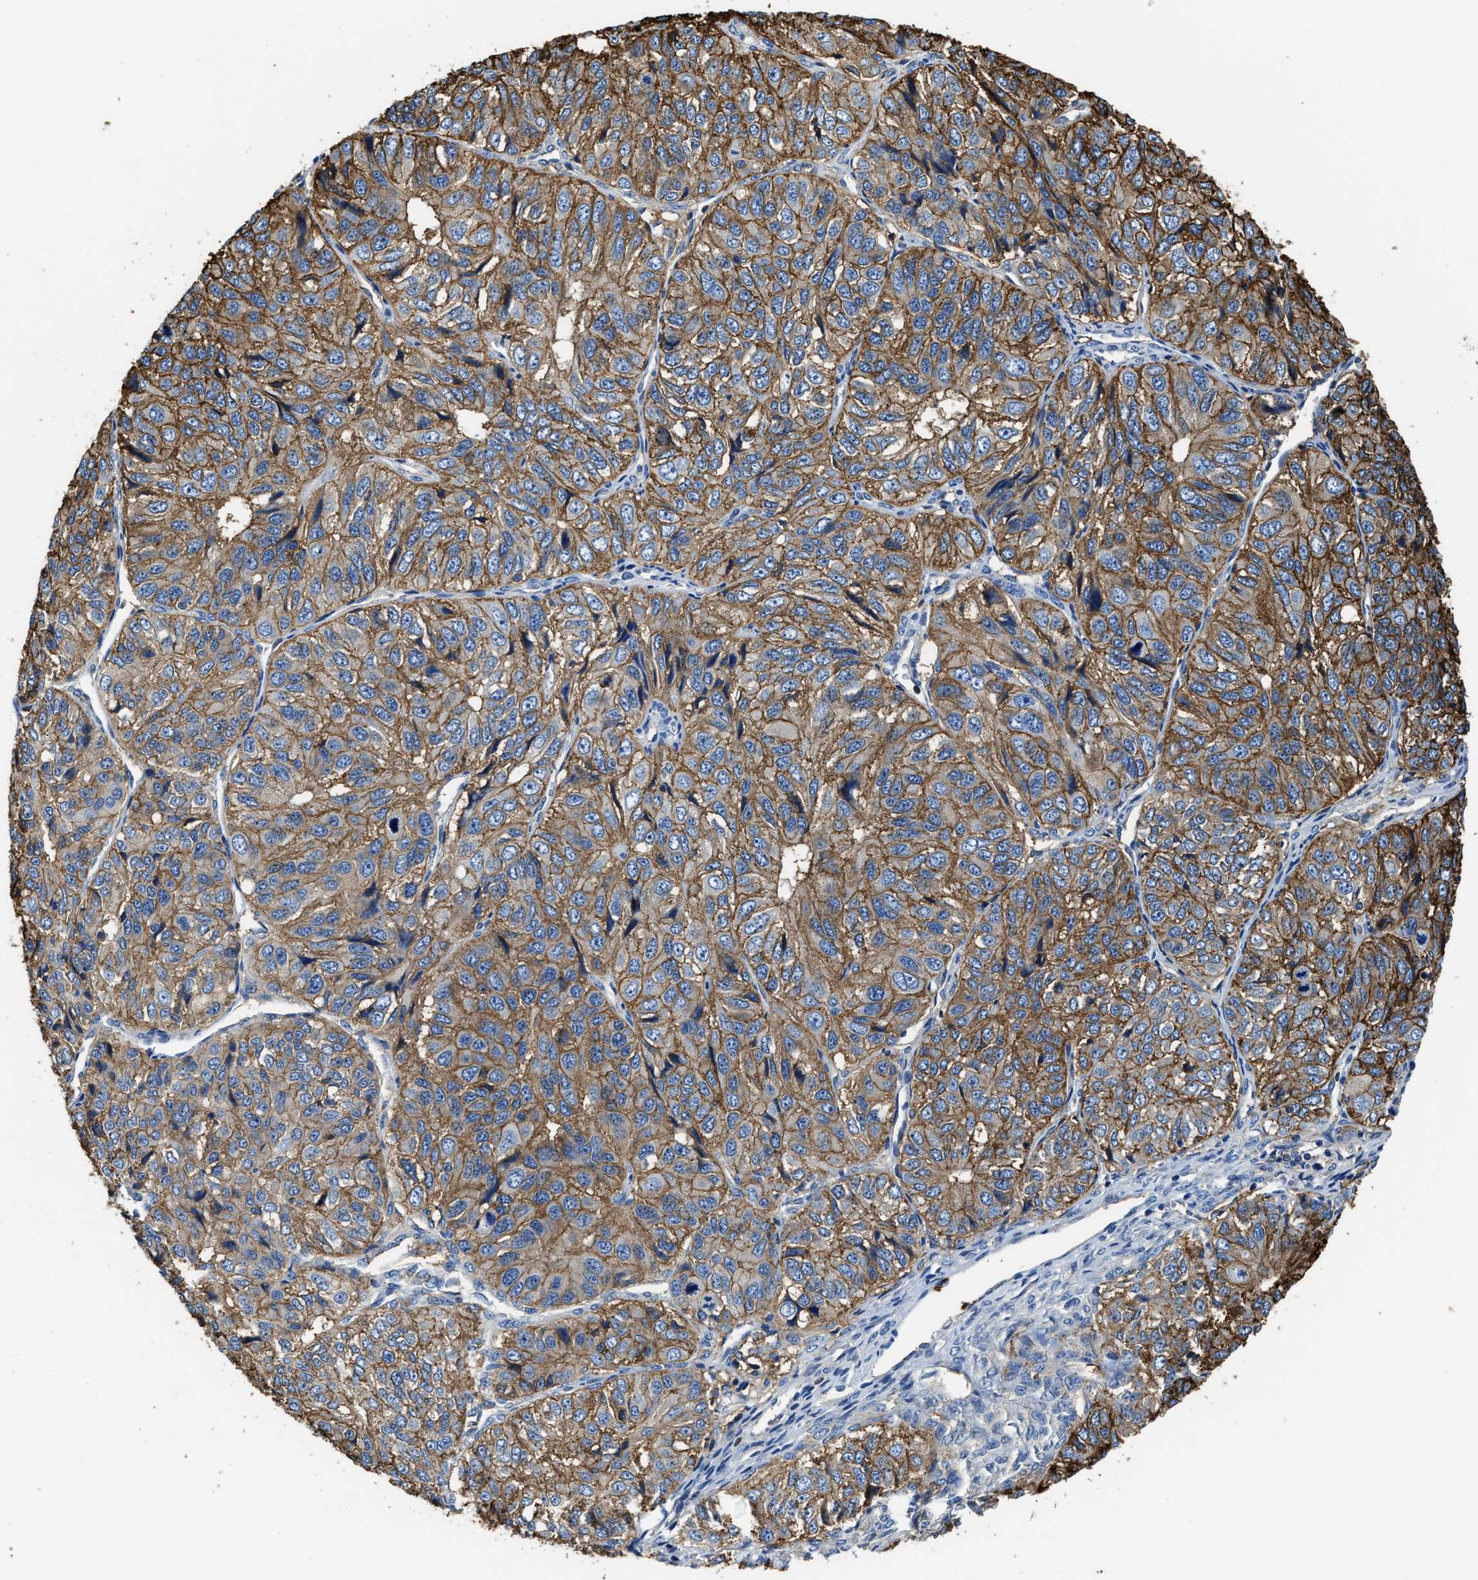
{"staining": {"intensity": "moderate", "quantity": ">75%", "location": "cytoplasmic/membranous"}, "tissue": "ovarian cancer", "cell_type": "Tumor cells", "image_type": "cancer", "snomed": [{"axis": "morphology", "description": "Carcinoma, endometroid"}, {"axis": "topography", "description": "Ovary"}], "caption": "A brown stain labels moderate cytoplasmic/membranous expression of a protein in ovarian cancer tumor cells.", "gene": "TRAF6", "patient": {"sex": "female", "age": 51}}